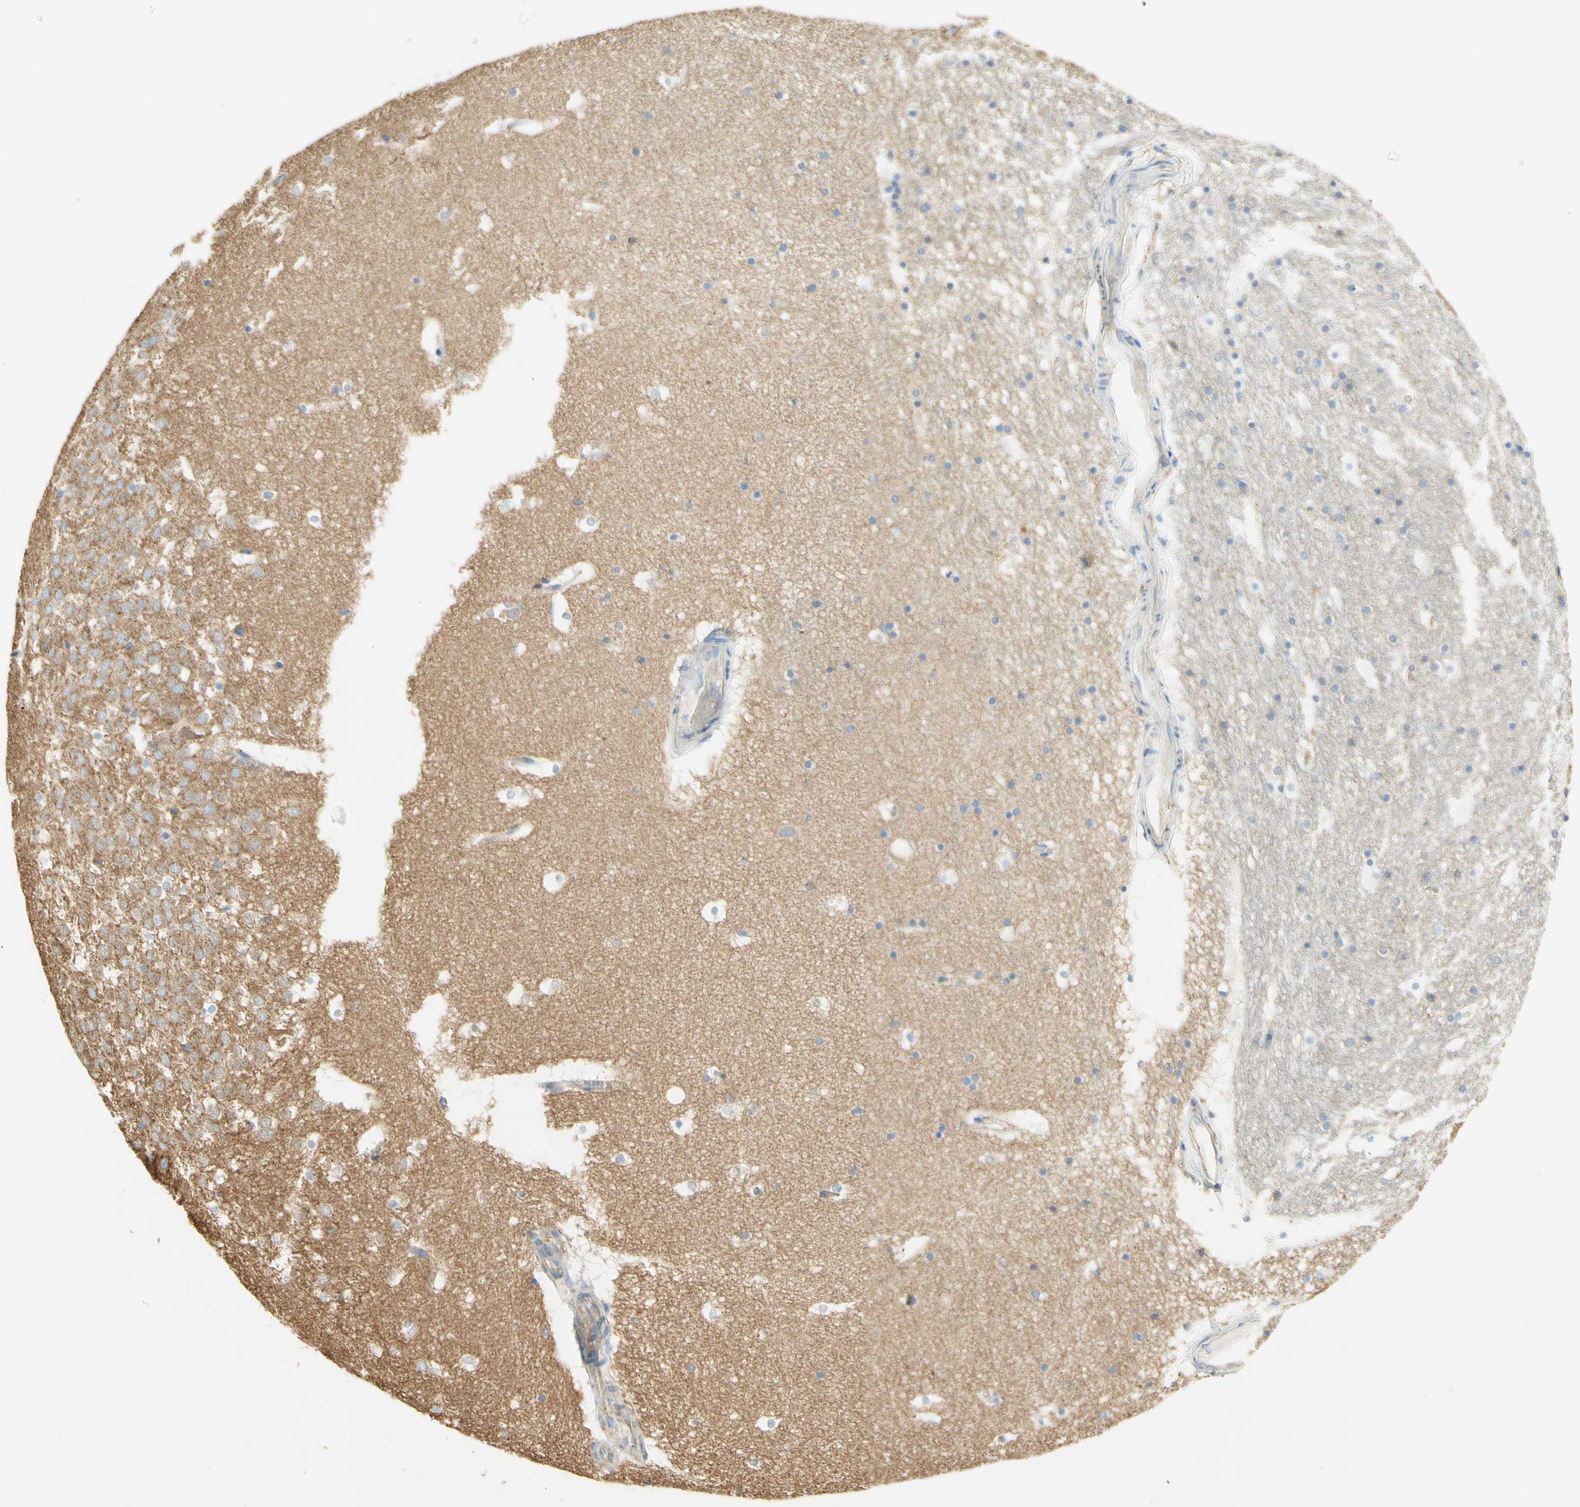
{"staining": {"intensity": "negative", "quantity": "none", "location": "none"}, "tissue": "hippocampus", "cell_type": "Glial cells", "image_type": "normal", "snomed": [{"axis": "morphology", "description": "Normal tissue, NOS"}, {"axis": "topography", "description": "Hippocampus"}], "caption": "Immunohistochemistry (IHC) of unremarkable hippocampus demonstrates no positivity in glial cells. (Immunohistochemistry, brightfield microscopy, high magnification).", "gene": "CLTC", "patient": {"sex": "male", "age": 45}}